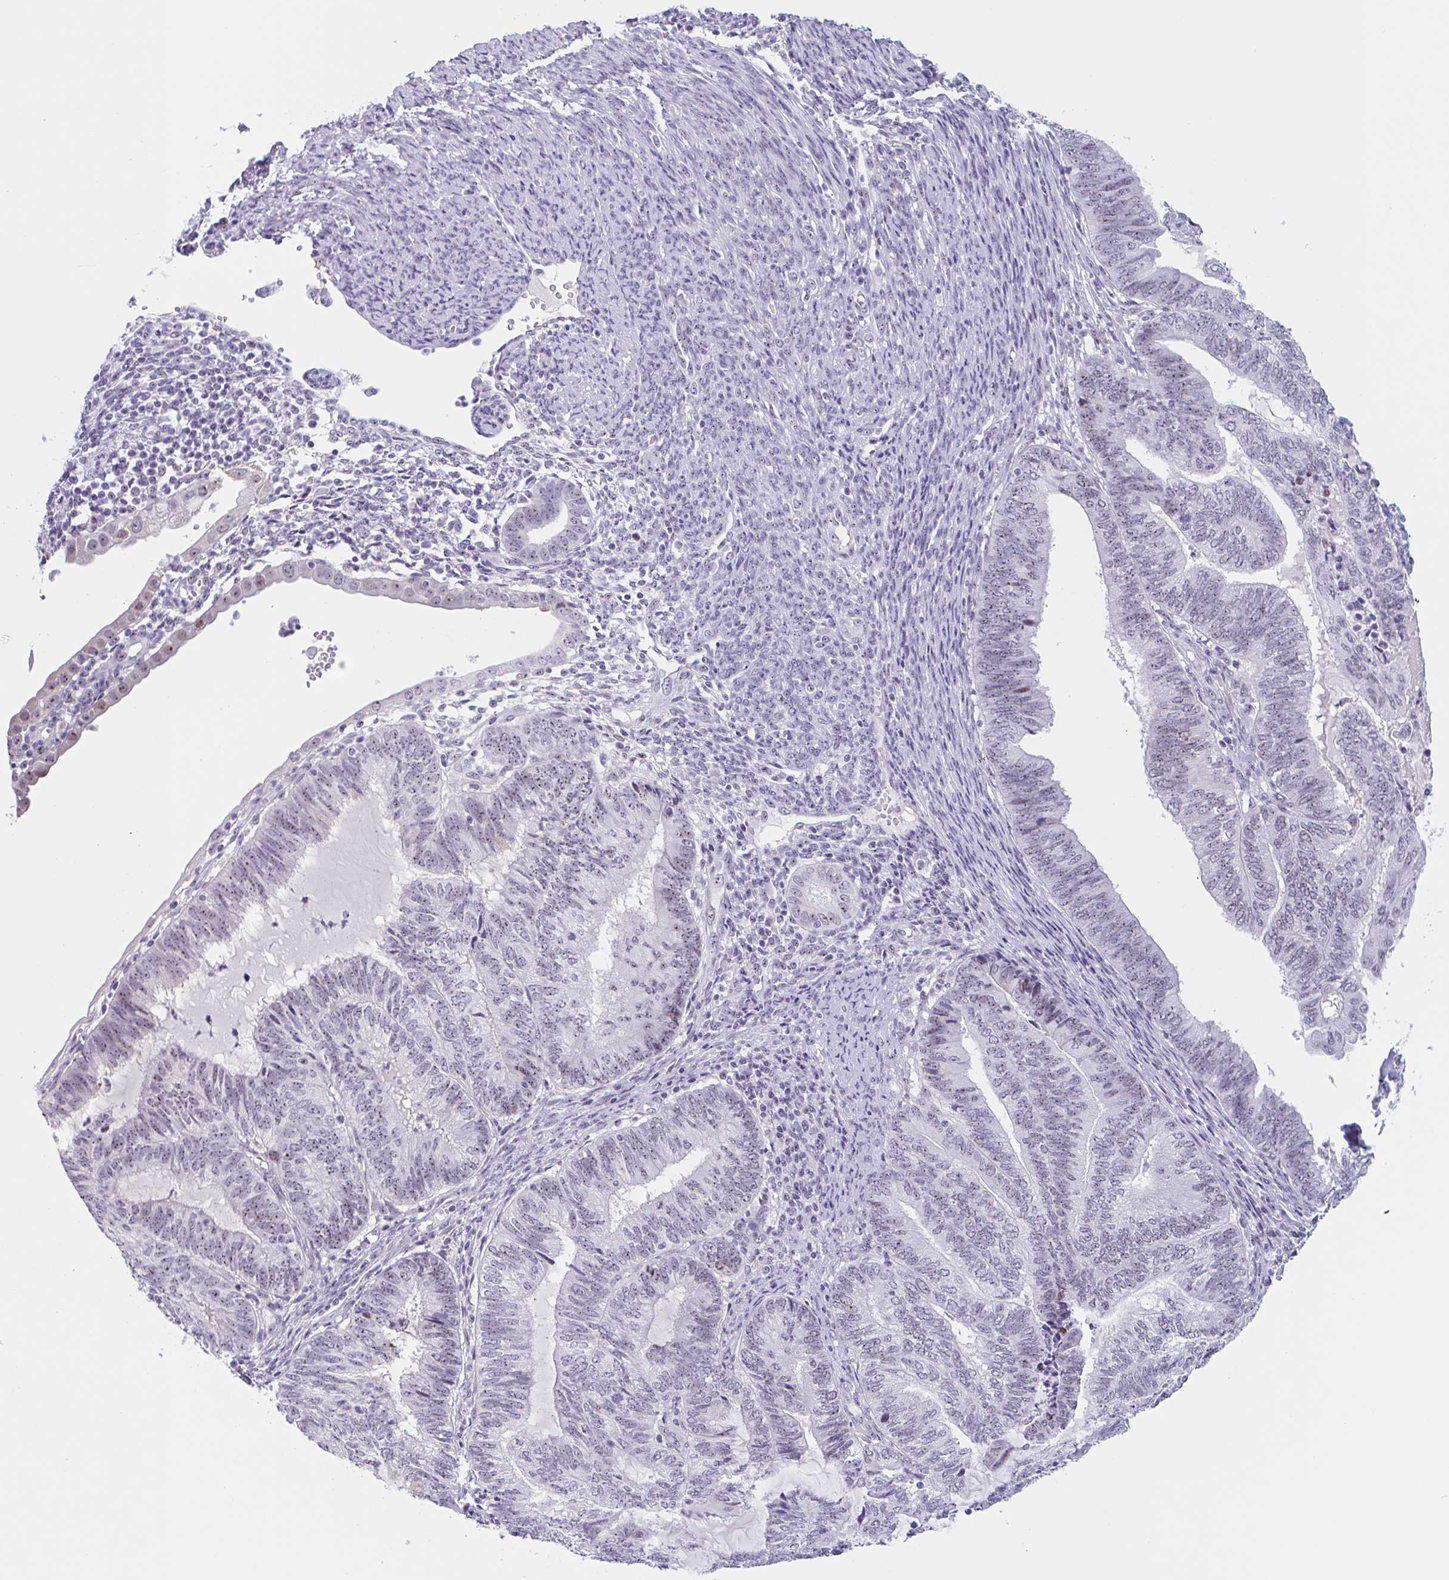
{"staining": {"intensity": "moderate", "quantity": ">75%", "location": "nuclear"}, "tissue": "endometrial cancer", "cell_type": "Tumor cells", "image_type": "cancer", "snomed": [{"axis": "morphology", "description": "Adenocarcinoma, NOS"}, {"axis": "topography", "description": "Uterus"}, {"axis": "topography", "description": "Endometrium"}], "caption": "Protein expression by IHC reveals moderate nuclear staining in approximately >75% of tumor cells in endometrial cancer.", "gene": "LENG9", "patient": {"sex": "female", "age": 70}}